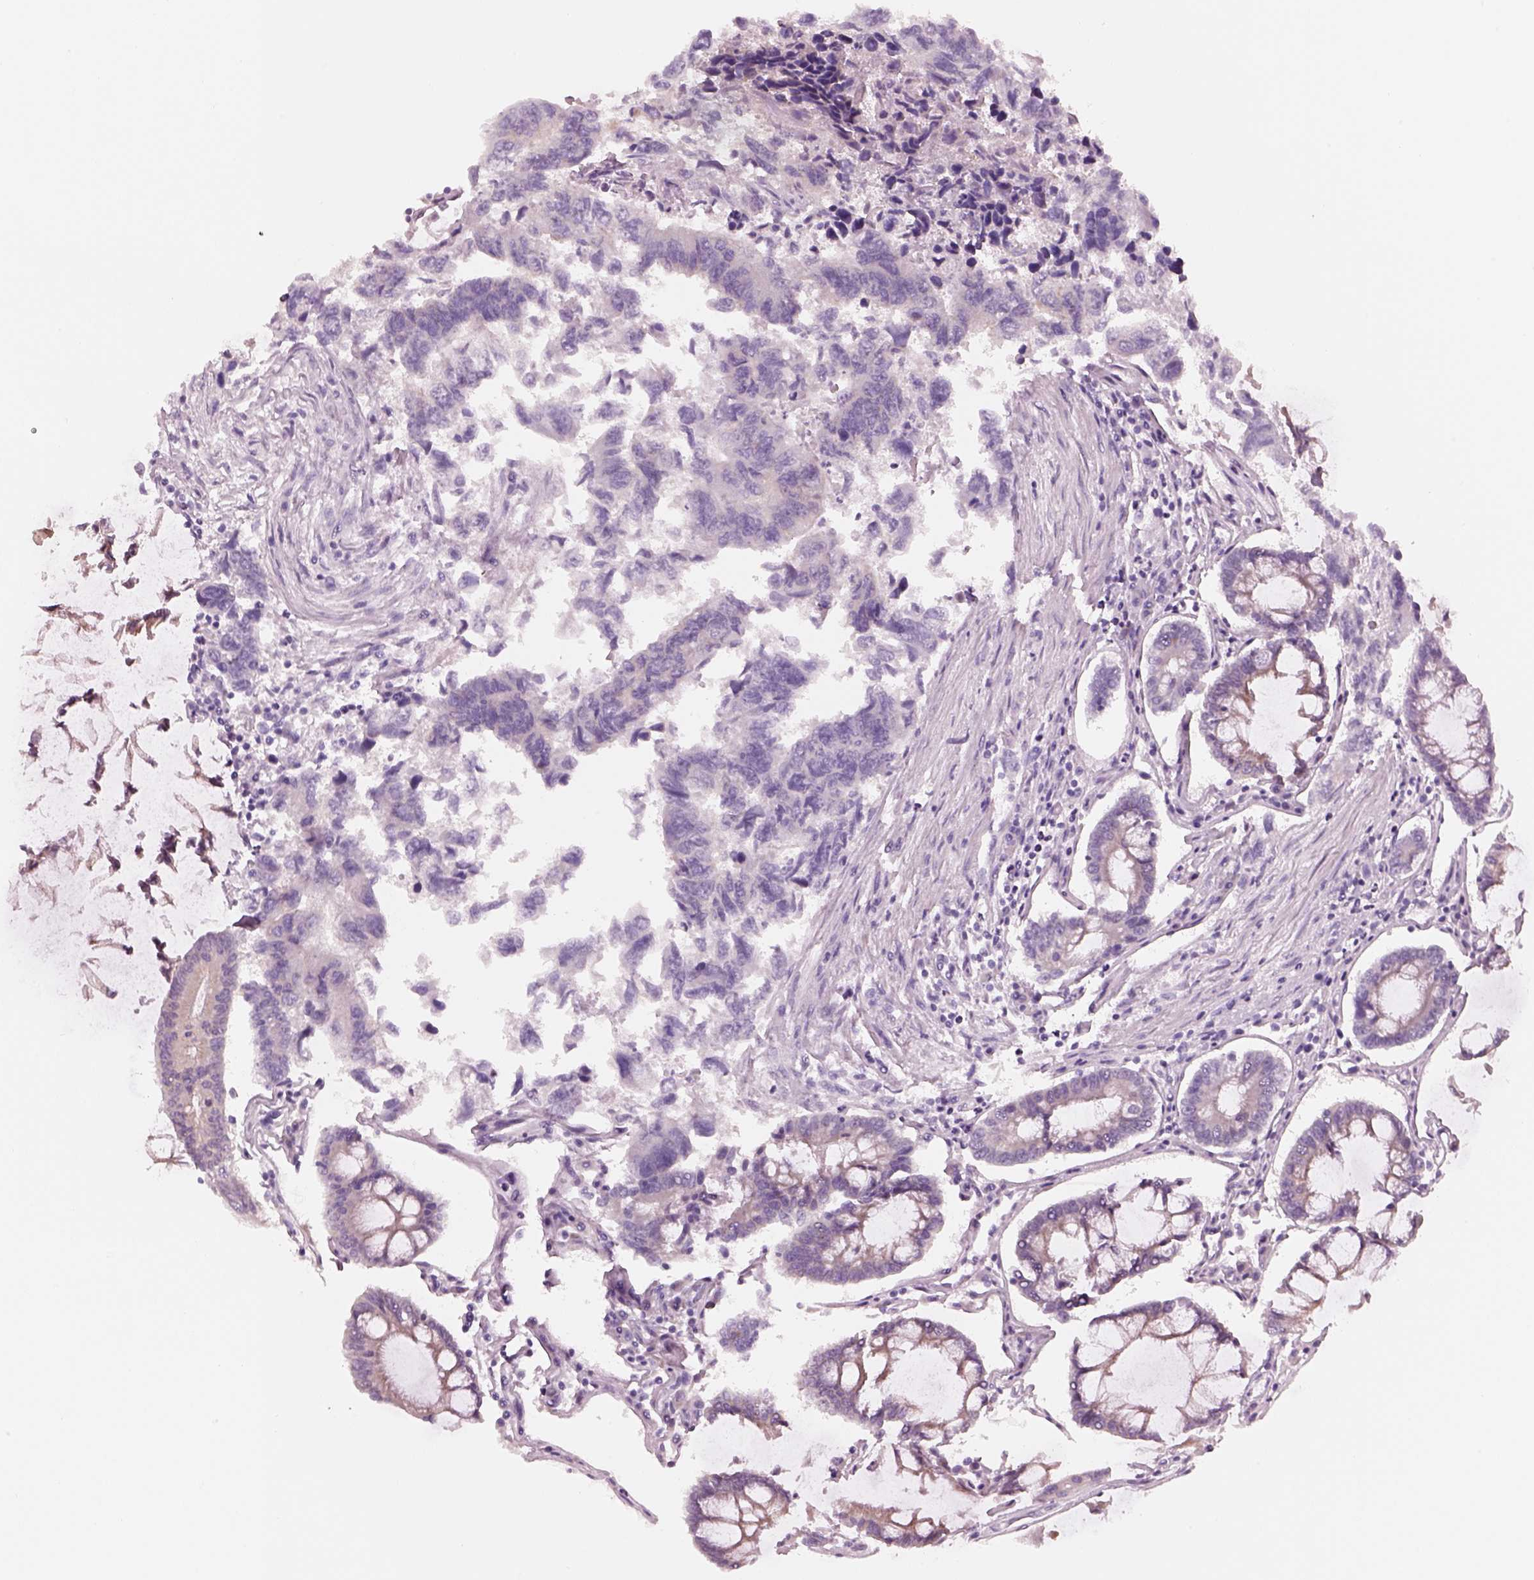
{"staining": {"intensity": "negative", "quantity": "none", "location": "none"}, "tissue": "colorectal cancer", "cell_type": "Tumor cells", "image_type": "cancer", "snomed": [{"axis": "morphology", "description": "Adenocarcinoma, NOS"}, {"axis": "topography", "description": "Colon"}], "caption": "This image is of adenocarcinoma (colorectal) stained with immunohistochemistry (IHC) to label a protein in brown with the nuclei are counter-stained blue. There is no positivity in tumor cells.", "gene": "SLC27A2", "patient": {"sex": "female", "age": 65}}